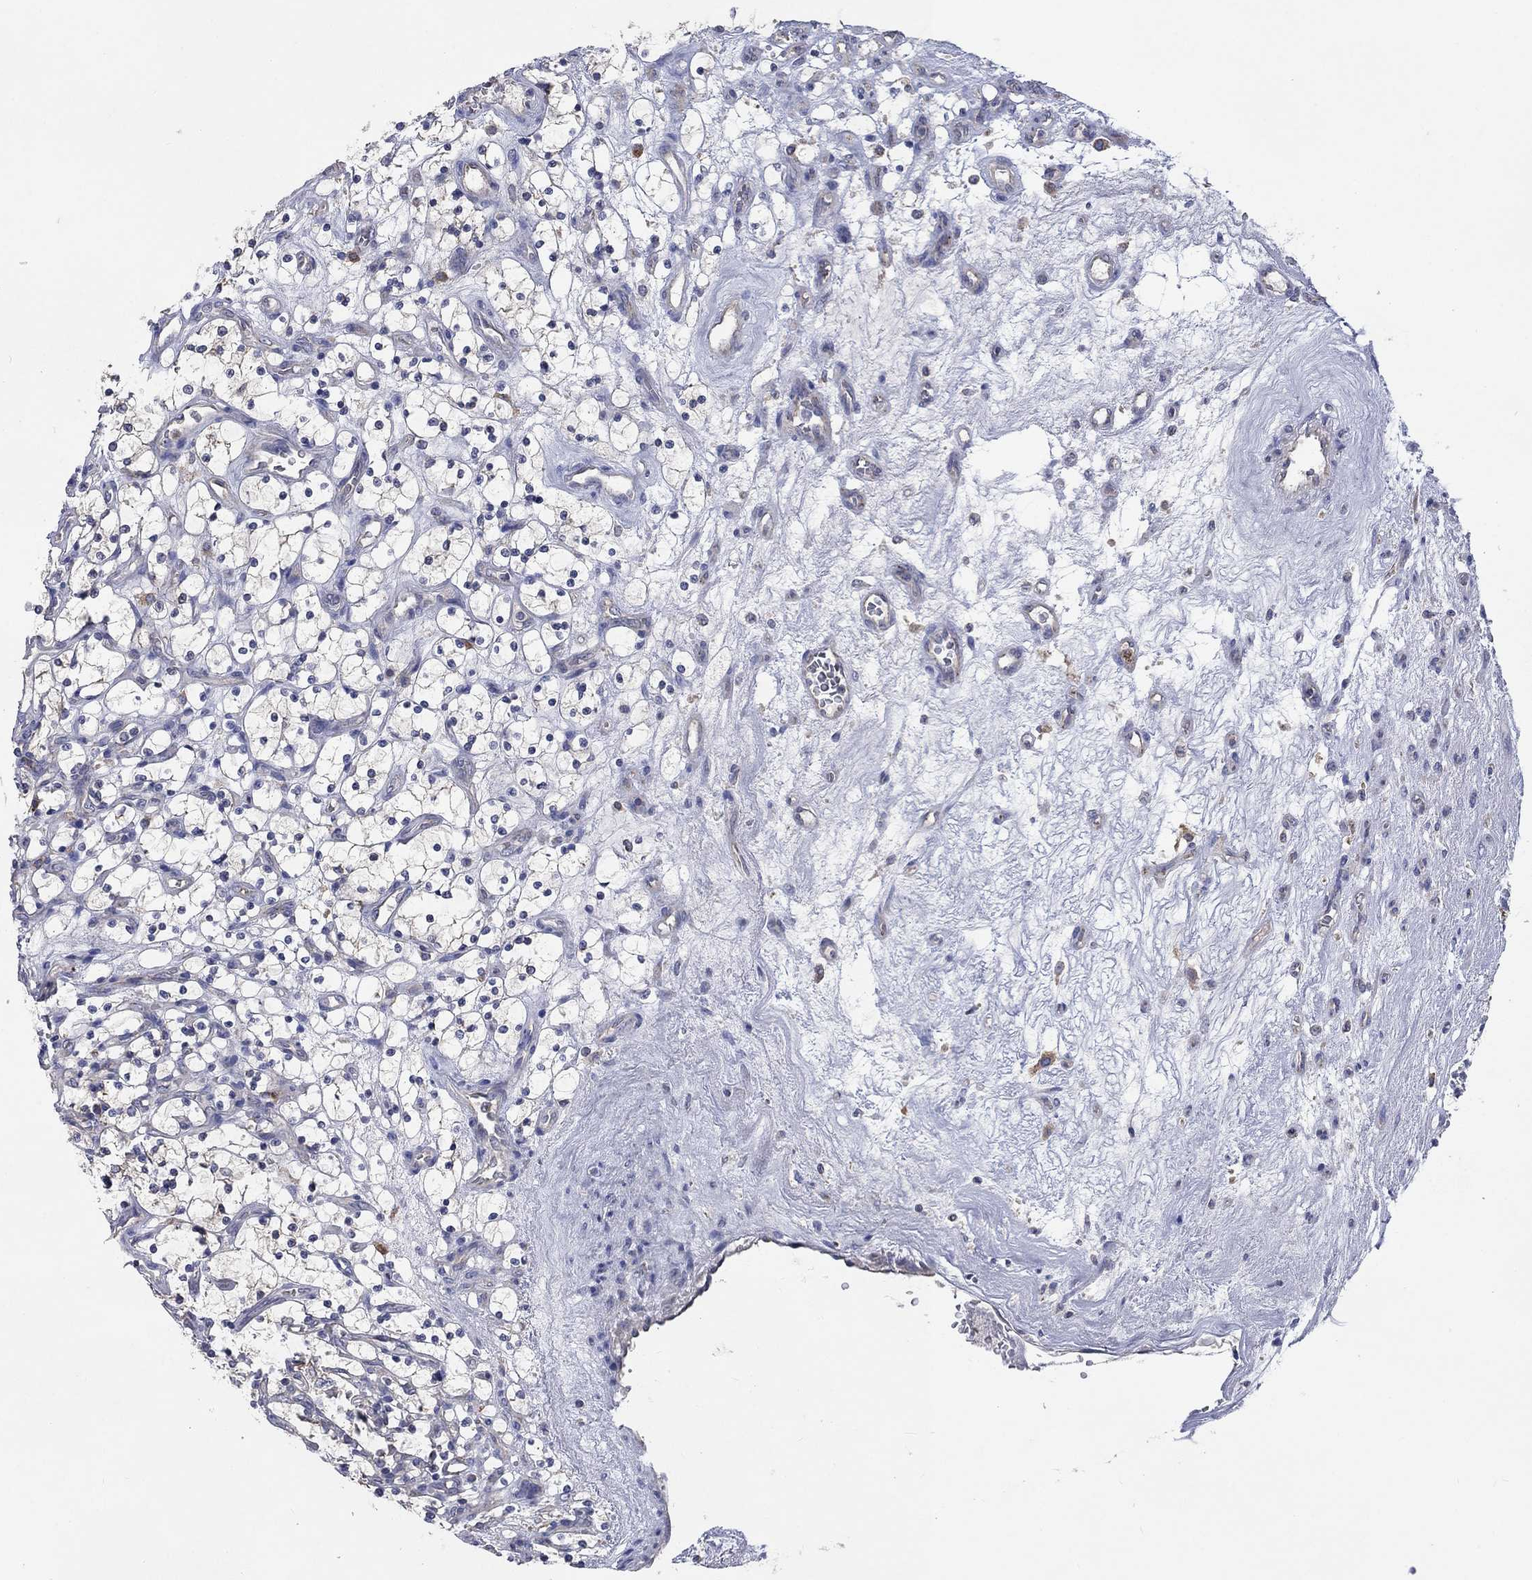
{"staining": {"intensity": "negative", "quantity": "none", "location": "none"}, "tissue": "renal cancer", "cell_type": "Tumor cells", "image_type": "cancer", "snomed": [{"axis": "morphology", "description": "Adenocarcinoma, NOS"}, {"axis": "topography", "description": "Kidney"}], "caption": "The immunohistochemistry (IHC) histopathology image has no significant staining in tumor cells of renal adenocarcinoma tissue.", "gene": "UGT8", "patient": {"sex": "female", "age": 69}}